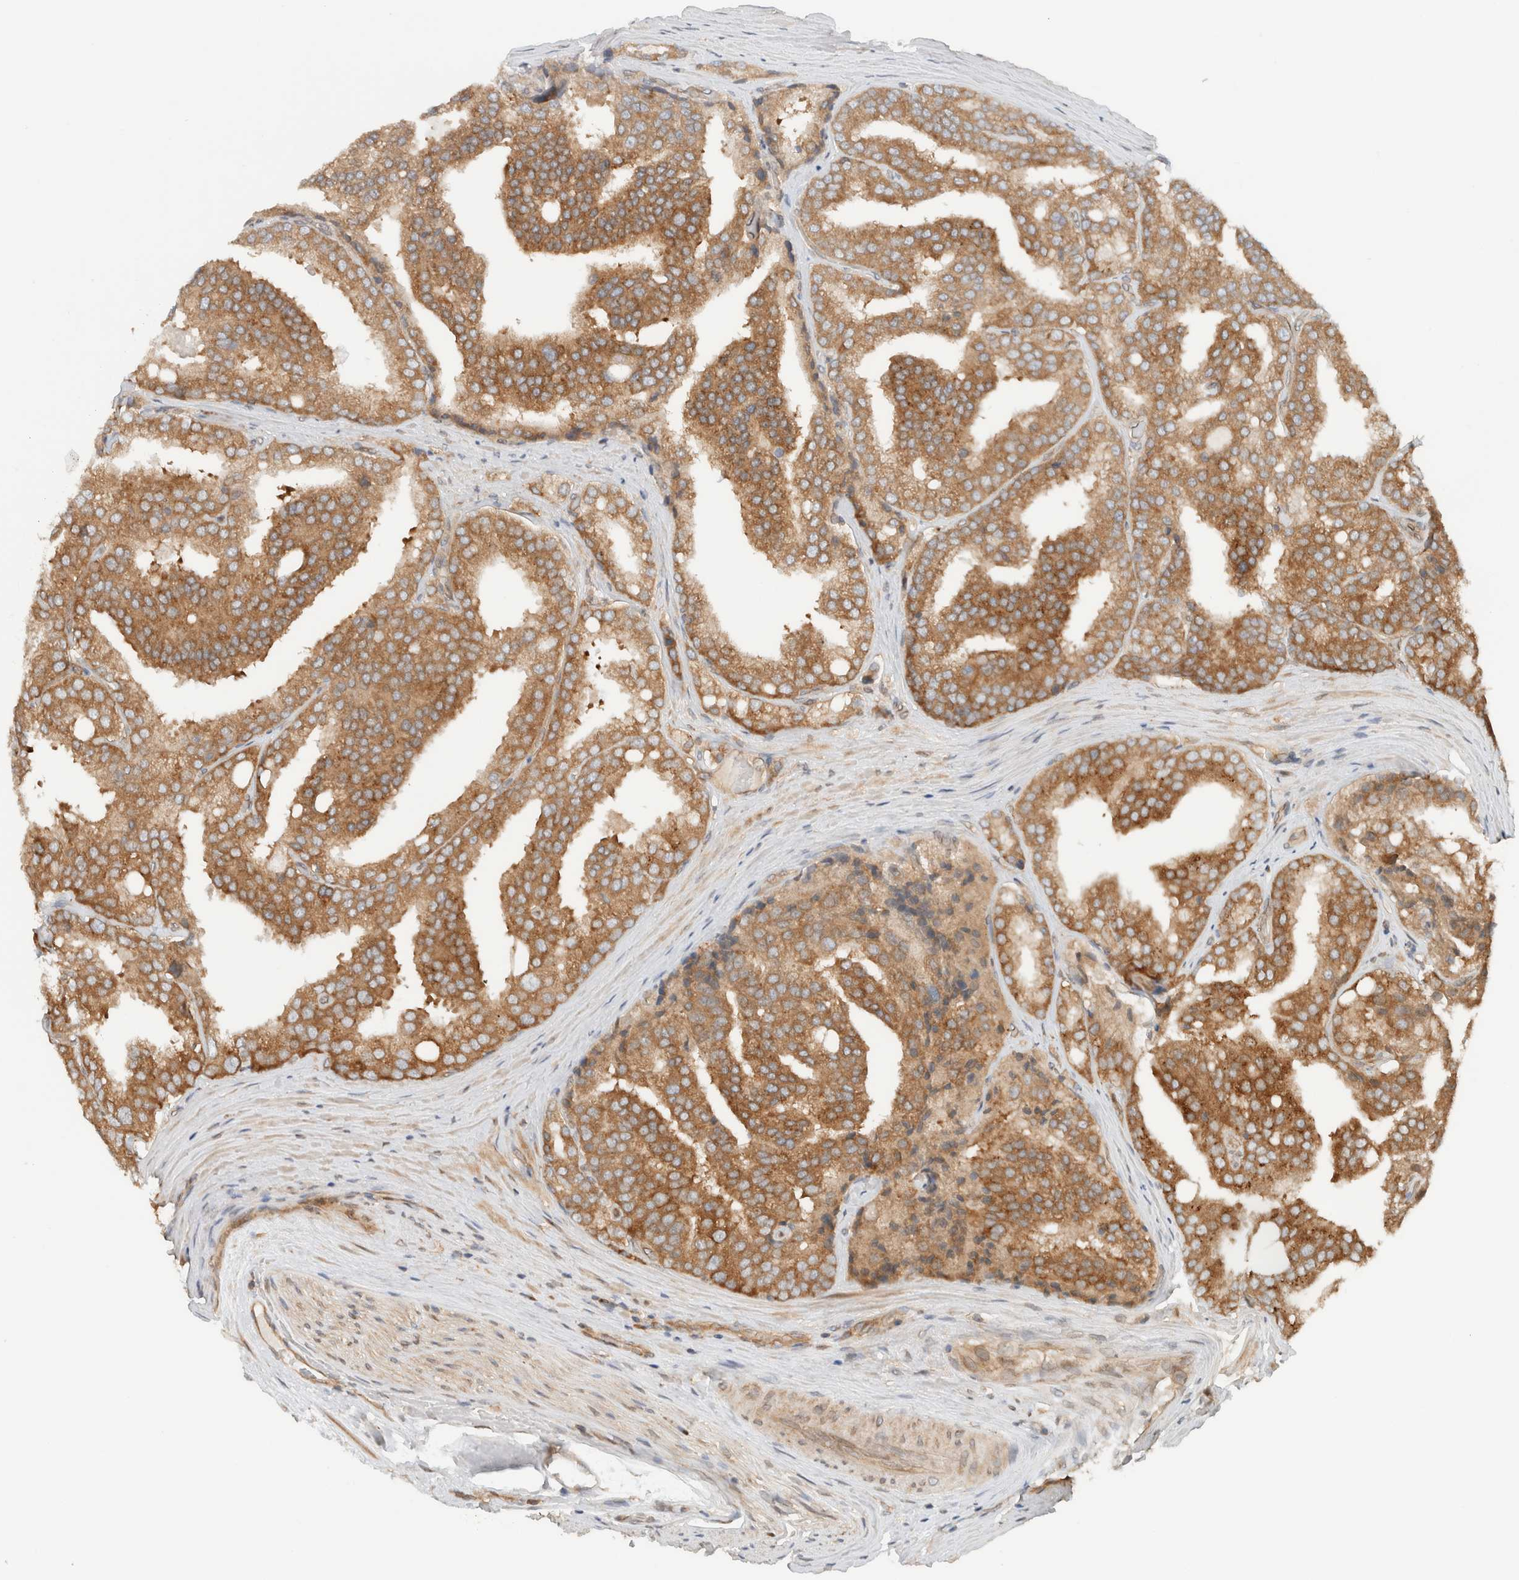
{"staining": {"intensity": "moderate", "quantity": ">75%", "location": "cytoplasmic/membranous"}, "tissue": "prostate cancer", "cell_type": "Tumor cells", "image_type": "cancer", "snomed": [{"axis": "morphology", "description": "Adenocarcinoma, High grade"}, {"axis": "topography", "description": "Prostate"}], "caption": "Prostate adenocarcinoma (high-grade) stained for a protein (brown) demonstrates moderate cytoplasmic/membranous positive expression in about >75% of tumor cells.", "gene": "ARFGEF2", "patient": {"sex": "male", "age": 50}}